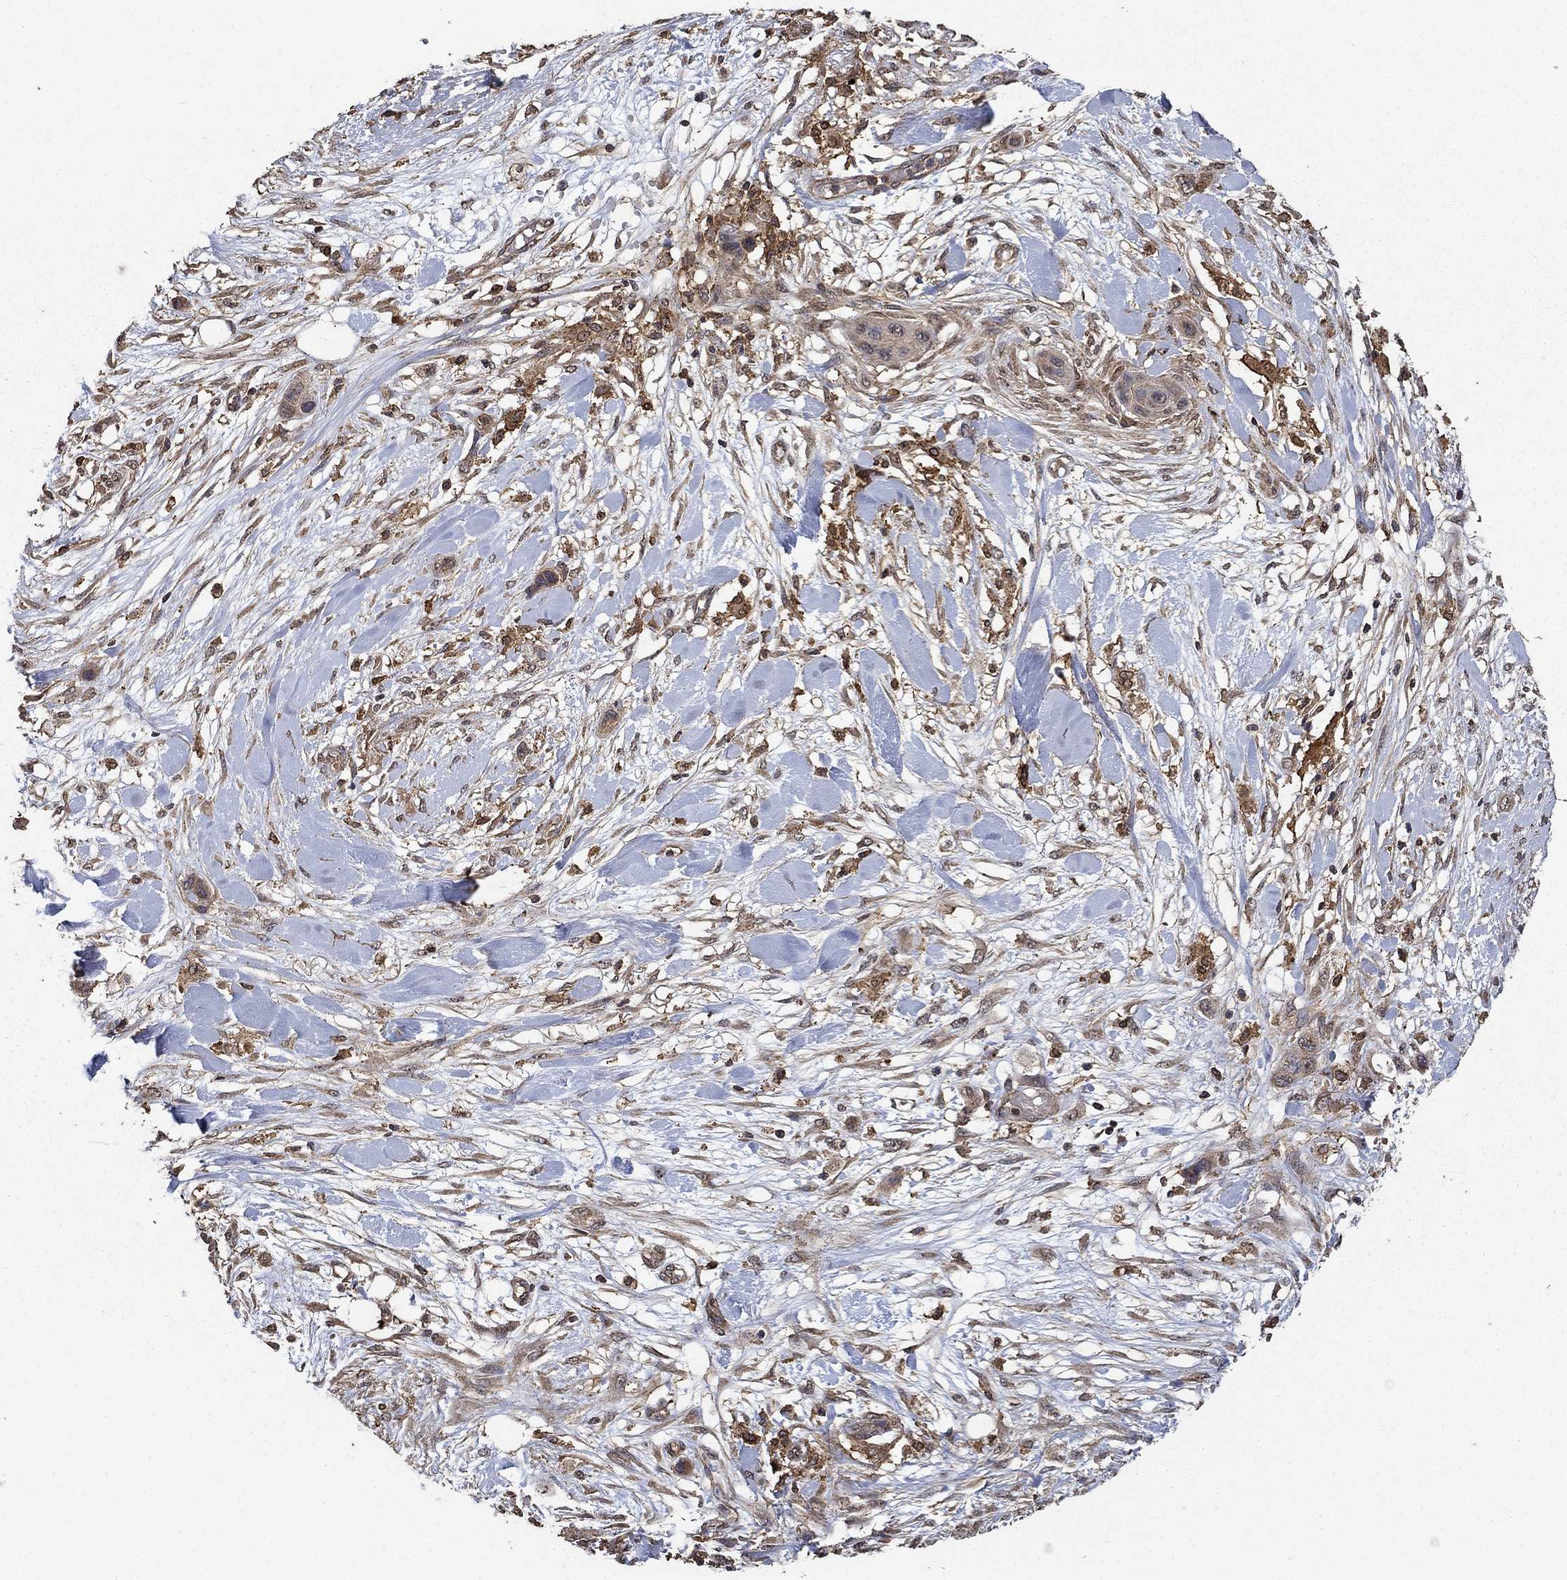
{"staining": {"intensity": "weak", "quantity": "25%-75%", "location": "cytoplasmic/membranous"}, "tissue": "skin cancer", "cell_type": "Tumor cells", "image_type": "cancer", "snomed": [{"axis": "morphology", "description": "Squamous cell carcinoma, NOS"}, {"axis": "topography", "description": "Skin"}], "caption": "Skin cancer was stained to show a protein in brown. There is low levels of weak cytoplasmic/membranous expression in about 25%-75% of tumor cells.", "gene": "IFRD1", "patient": {"sex": "male", "age": 79}}